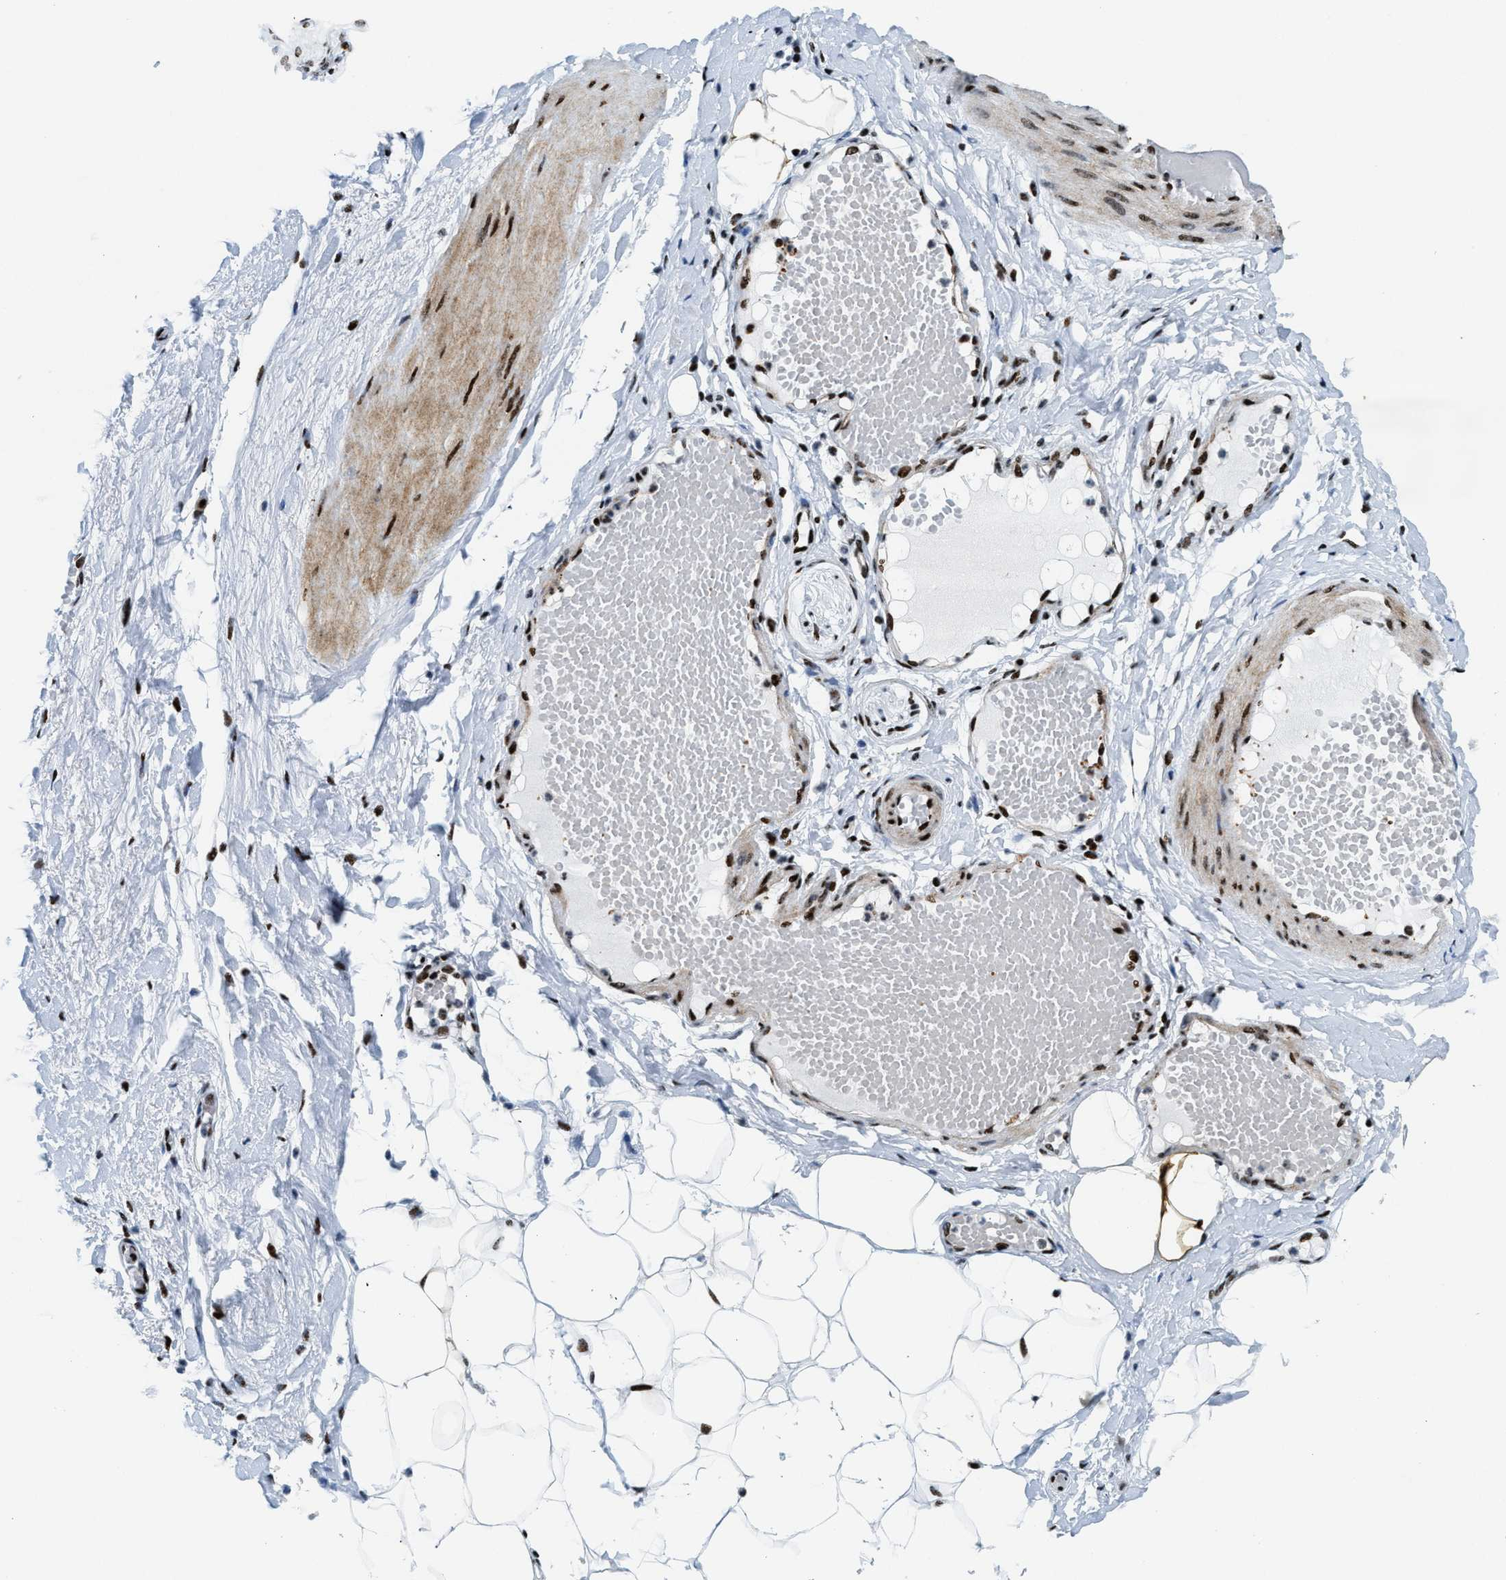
{"staining": {"intensity": "strong", "quantity": ">75%", "location": "nuclear"}, "tissue": "adipose tissue", "cell_type": "Adipocytes", "image_type": "normal", "snomed": [{"axis": "morphology", "description": "Normal tissue, NOS"}, {"axis": "topography", "description": "Soft tissue"}], "caption": "Protein expression analysis of normal human adipose tissue reveals strong nuclear expression in about >75% of adipocytes. Ihc stains the protein in brown and the nuclei are stained blue.", "gene": "NONO", "patient": {"sex": "male", "age": 72}}